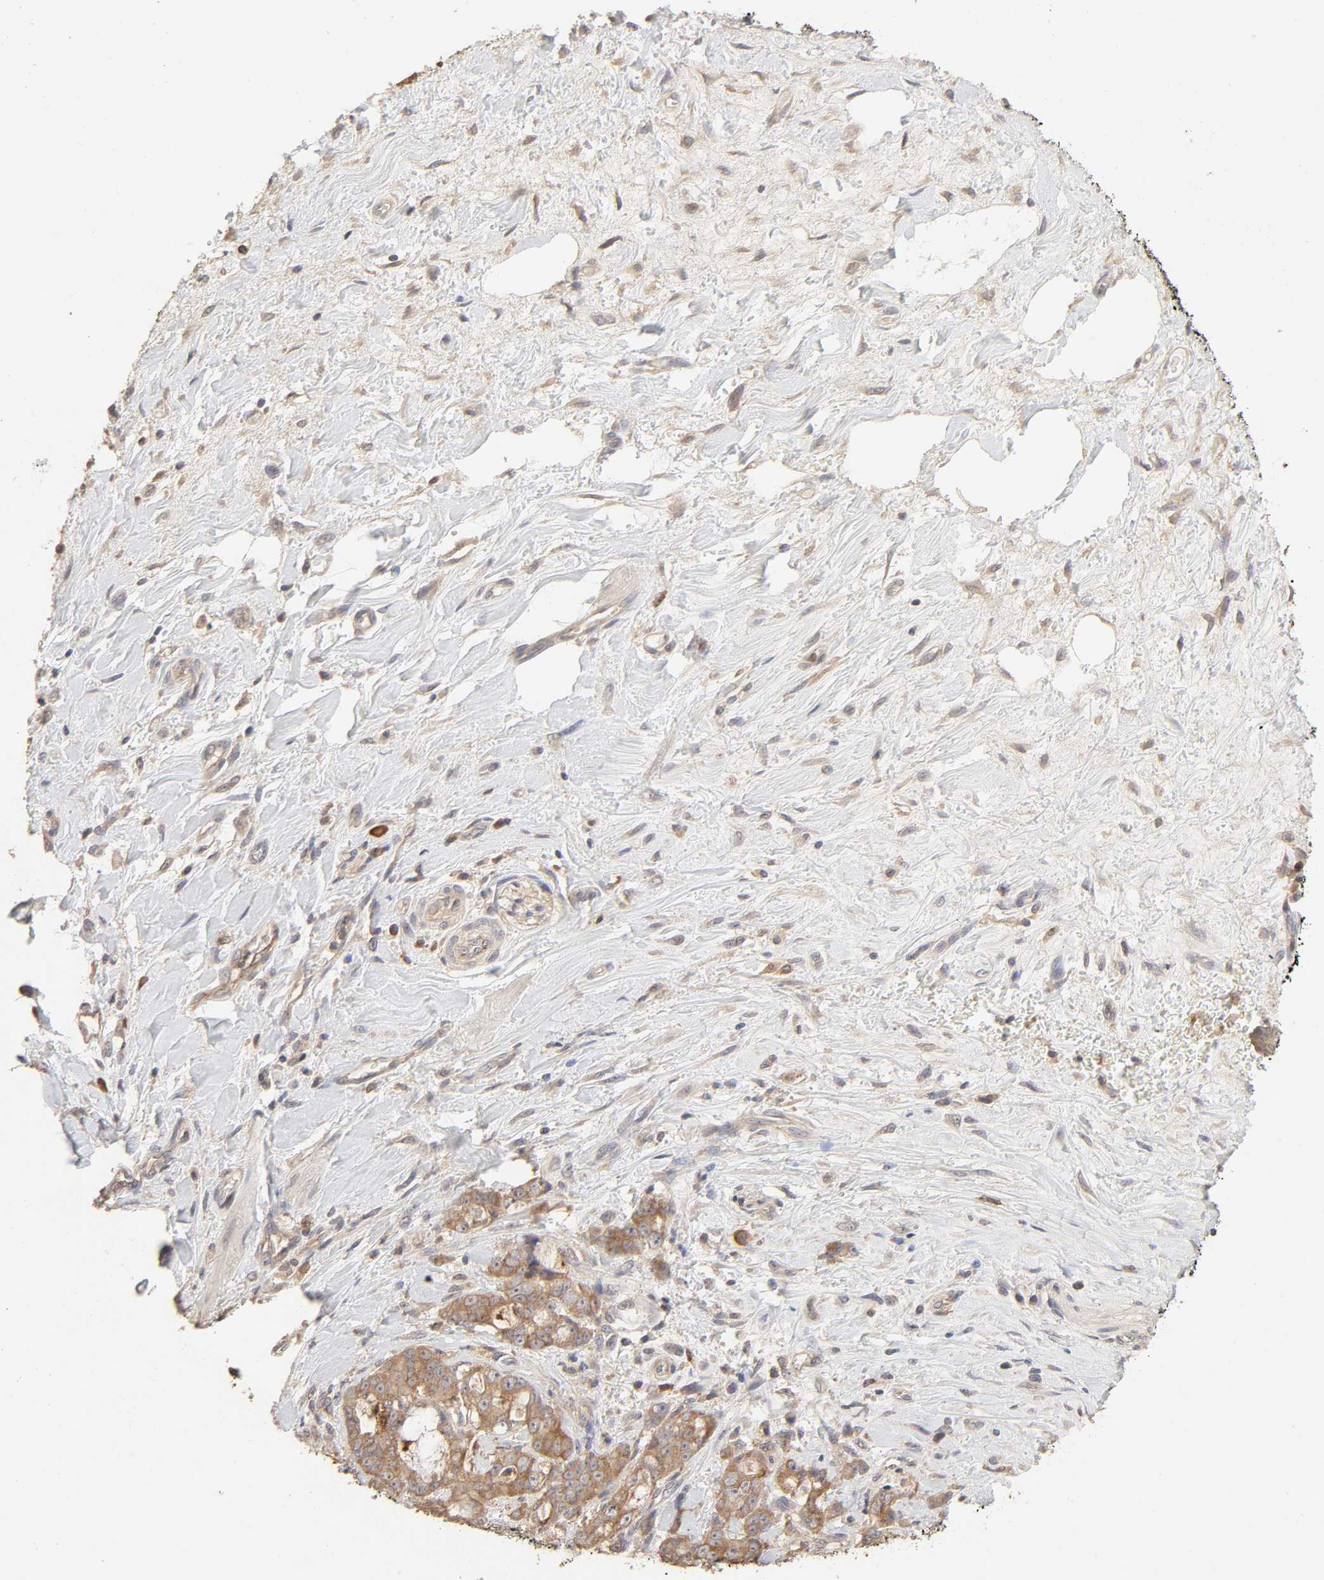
{"staining": {"intensity": "moderate", "quantity": ">75%", "location": "cytoplasmic/membranous"}, "tissue": "pancreatic cancer", "cell_type": "Tumor cells", "image_type": "cancer", "snomed": [{"axis": "morphology", "description": "Adenocarcinoma, NOS"}, {"axis": "topography", "description": "Pancreas"}], "caption": "Protein expression analysis of human pancreatic cancer reveals moderate cytoplasmic/membranous staining in about >75% of tumor cells. Using DAB (3,3'-diaminobenzidine) (brown) and hematoxylin (blue) stains, captured at high magnification using brightfield microscopy.", "gene": "AP1G2", "patient": {"sex": "female", "age": 73}}